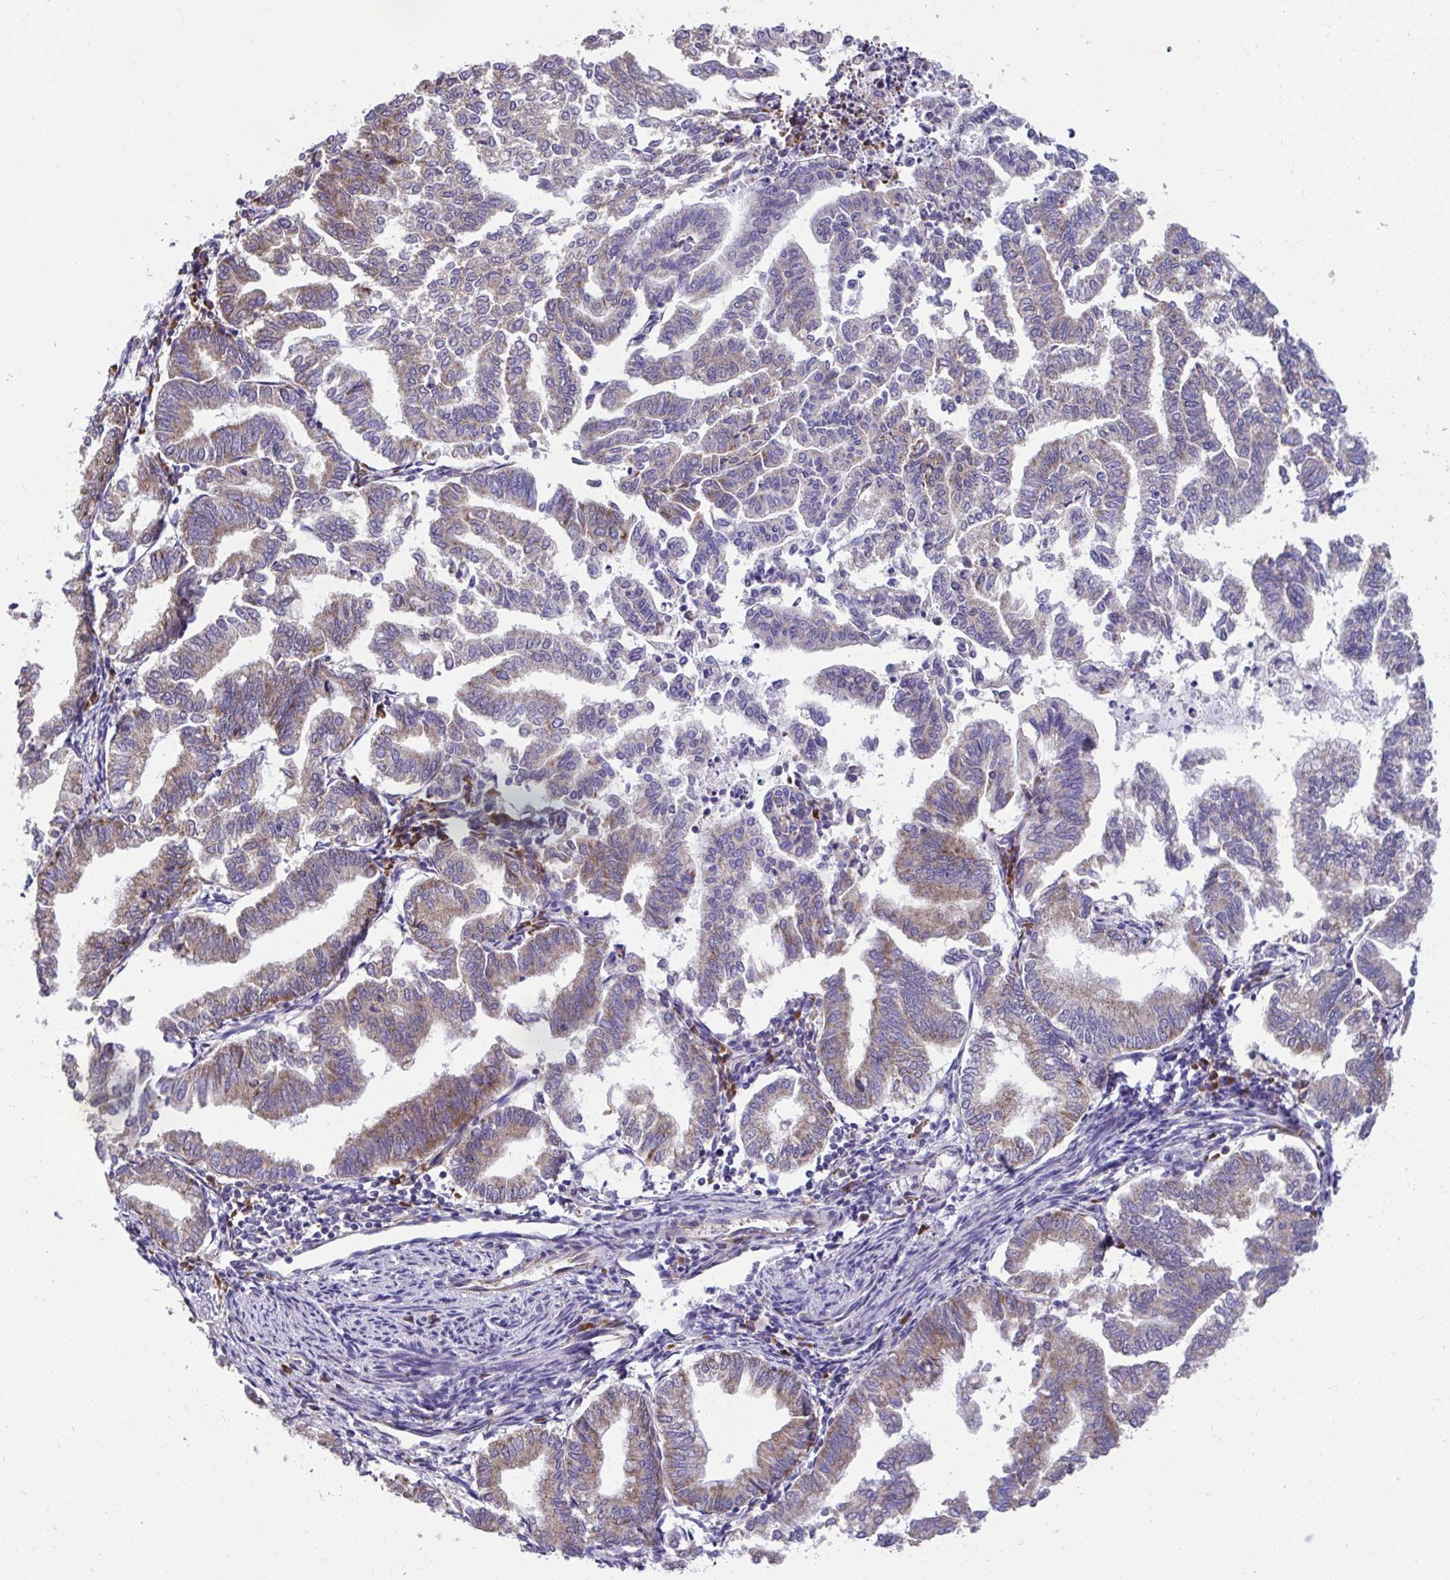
{"staining": {"intensity": "moderate", "quantity": "25%-75%", "location": "cytoplasmic/membranous"}, "tissue": "endometrial cancer", "cell_type": "Tumor cells", "image_type": "cancer", "snomed": [{"axis": "morphology", "description": "Adenocarcinoma, NOS"}, {"axis": "topography", "description": "Endometrium"}], "caption": "Endometrial cancer (adenocarcinoma) tissue exhibits moderate cytoplasmic/membranous staining in approximately 25%-75% of tumor cells", "gene": "RPL7", "patient": {"sex": "female", "age": 79}}